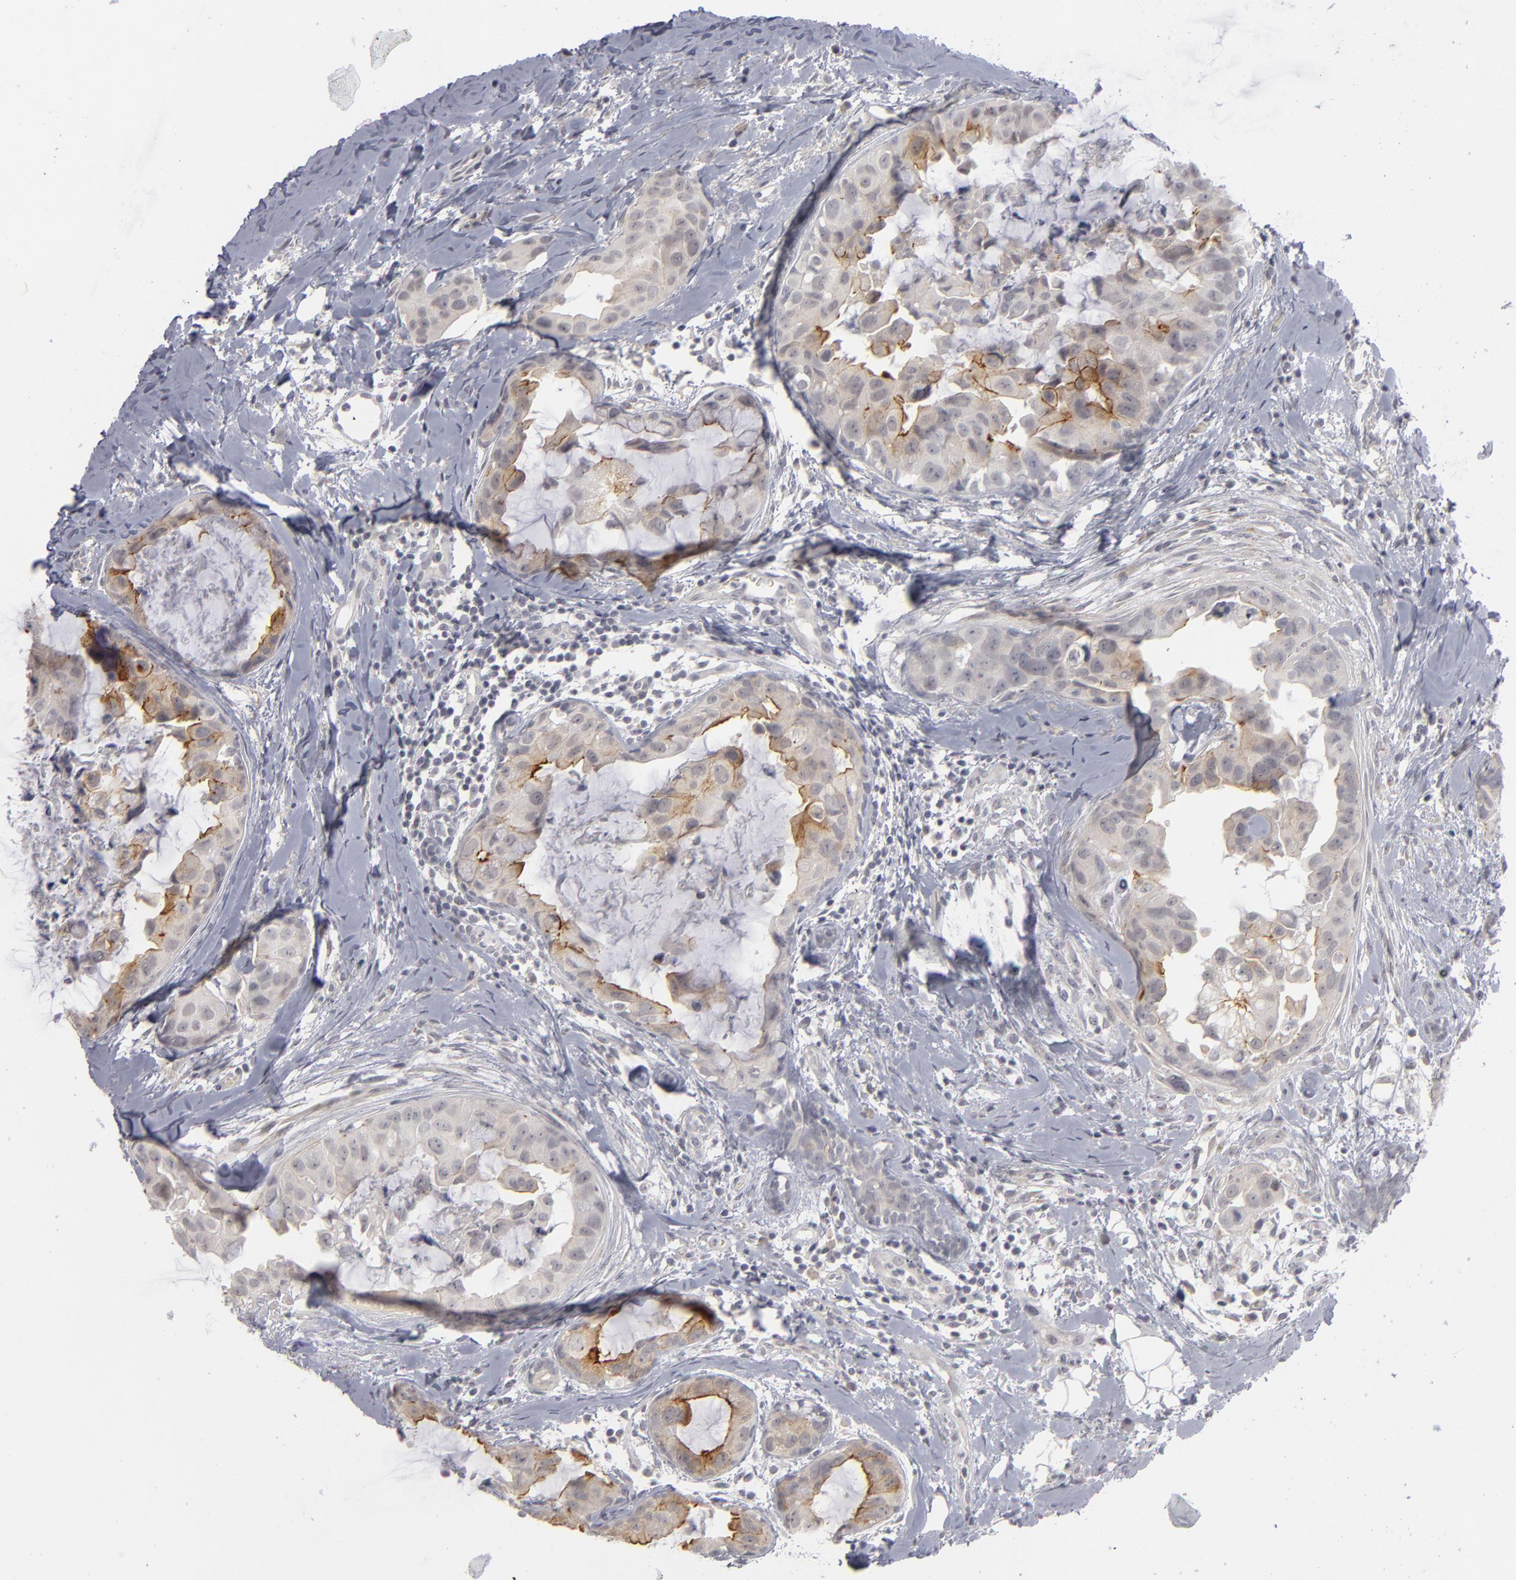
{"staining": {"intensity": "weak", "quantity": "<25%", "location": "cytoplasmic/membranous"}, "tissue": "breast cancer", "cell_type": "Tumor cells", "image_type": "cancer", "snomed": [{"axis": "morphology", "description": "Duct carcinoma"}, {"axis": "topography", "description": "Breast"}], "caption": "Protein analysis of breast cancer (intraductal carcinoma) demonstrates no significant expression in tumor cells.", "gene": "KIAA1210", "patient": {"sex": "female", "age": 40}}